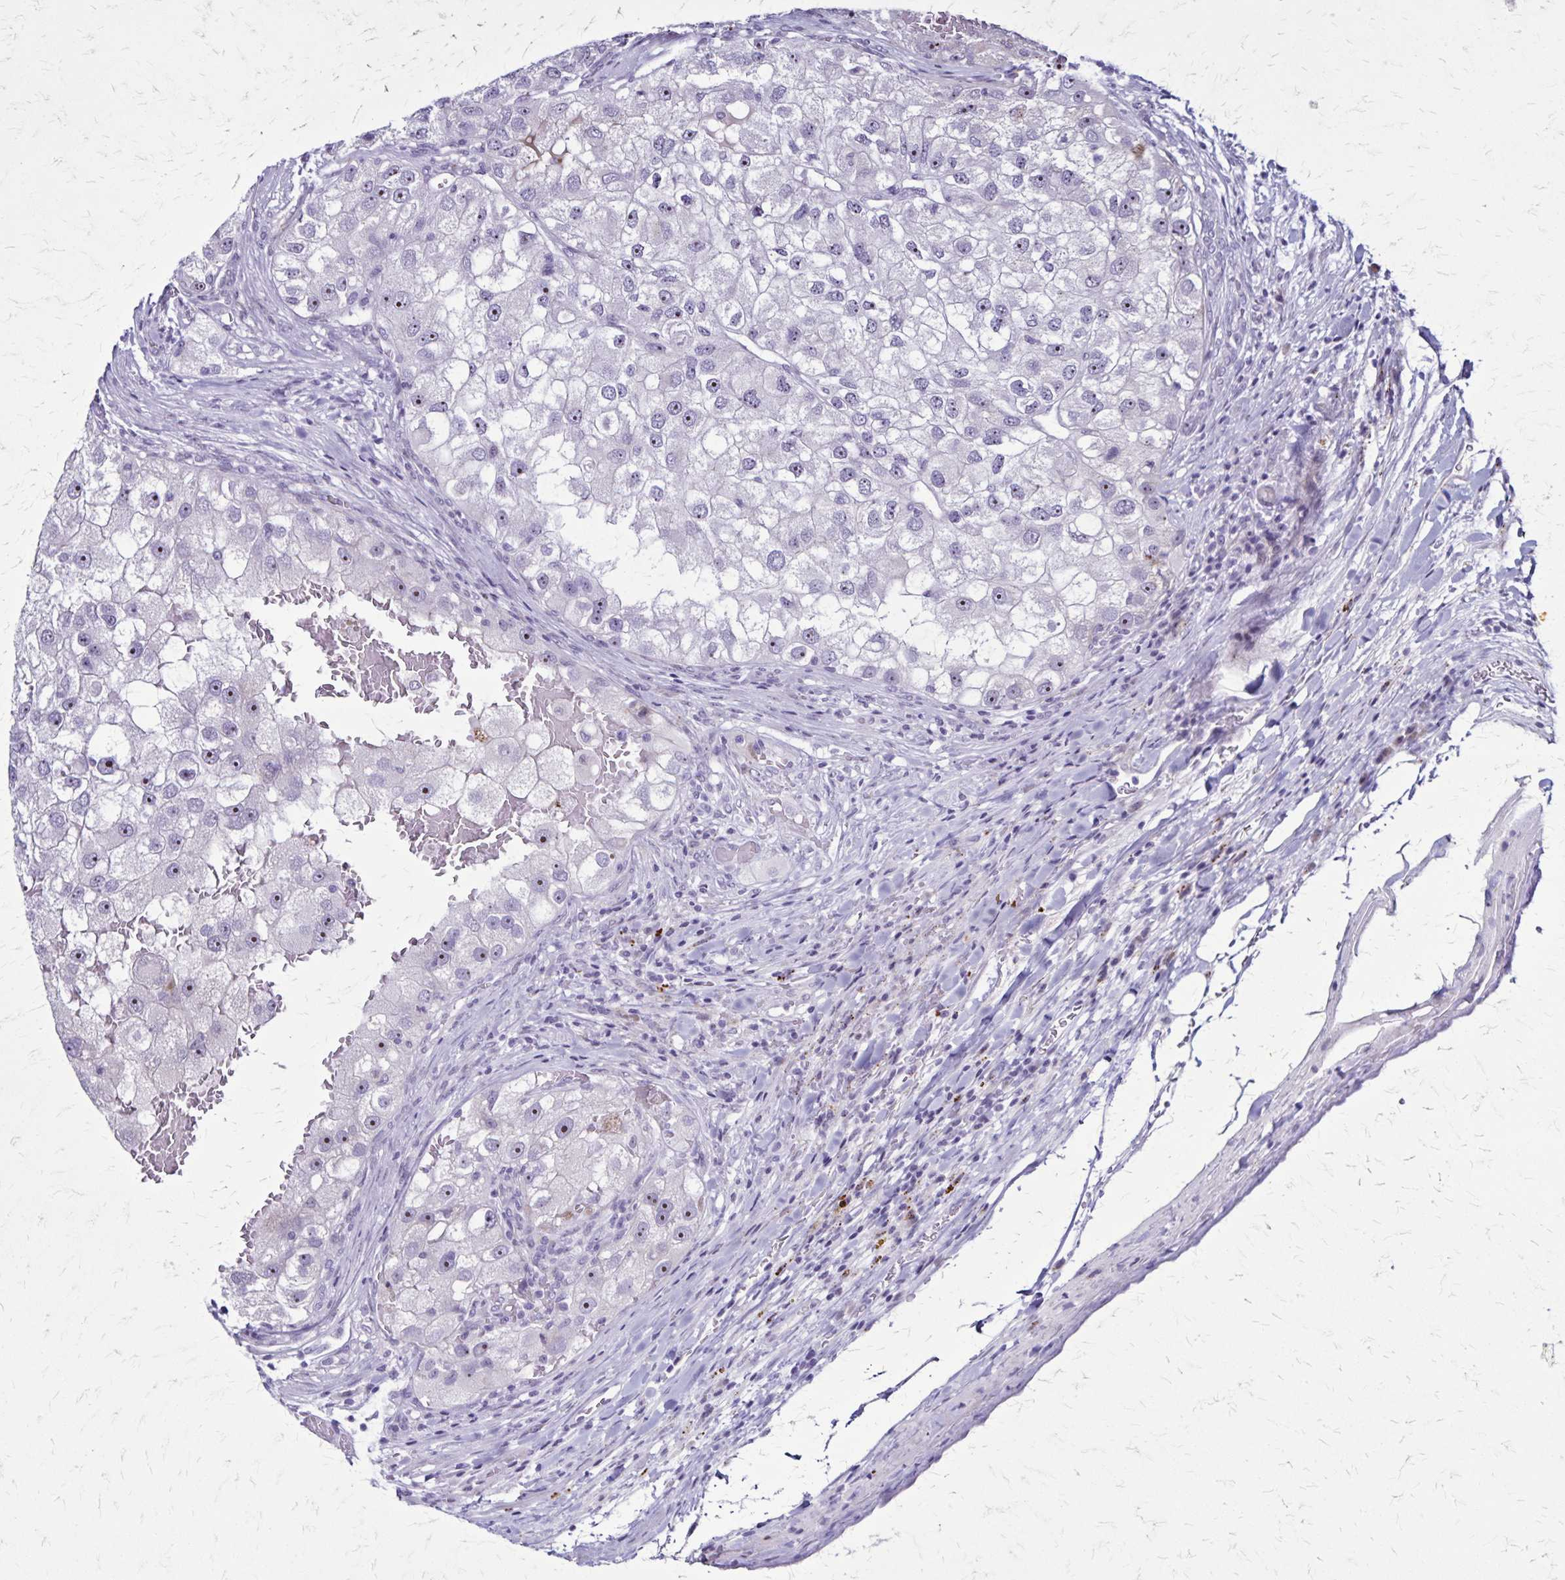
{"staining": {"intensity": "weak", "quantity": "<25%", "location": "nuclear"}, "tissue": "renal cancer", "cell_type": "Tumor cells", "image_type": "cancer", "snomed": [{"axis": "morphology", "description": "Adenocarcinoma, NOS"}, {"axis": "topography", "description": "Kidney"}], "caption": "An immunohistochemistry photomicrograph of adenocarcinoma (renal) is shown. There is no staining in tumor cells of adenocarcinoma (renal).", "gene": "OR51B5", "patient": {"sex": "male", "age": 63}}